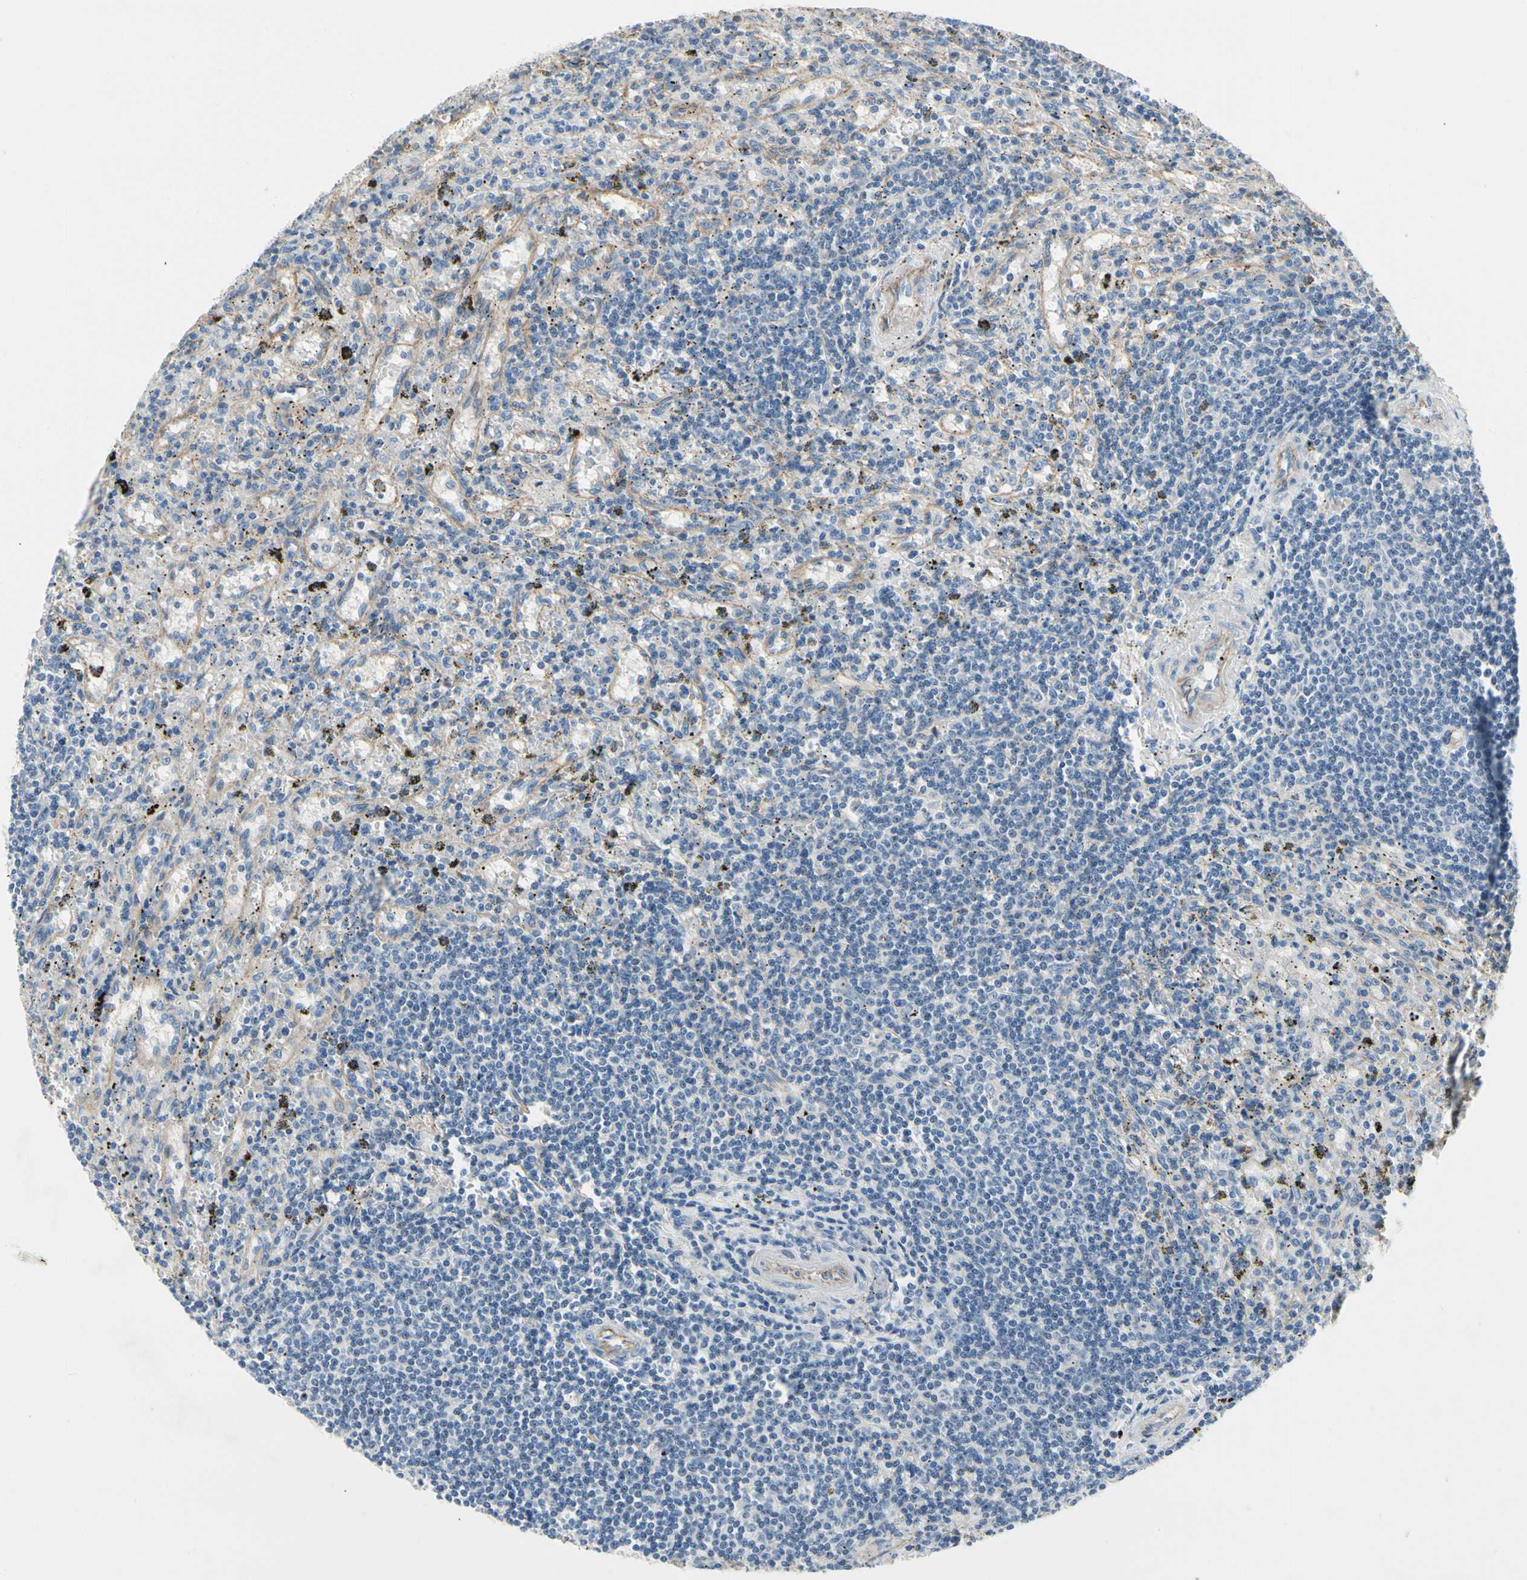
{"staining": {"intensity": "negative", "quantity": "none", "location": "none"}, "tissue": "lymphoma", "cell_type": "Tumor cells", "image_type": "cancer", "snomed": [{"axis": "morphology", "description": "Malignant lymphoma, non-Hodgkin's type, Low grade"}, {"axis": "topography", "description": "Spleen"}], "caption": "Immunohistochemistry histopathology image of malignant lymphoma, non-Hodgkin's type (low-grade) stained for a protein (brown), which reveals no expression in tumor cells.", "gene": "LGR6", "patient": {"sex": "male", "age": 76}}